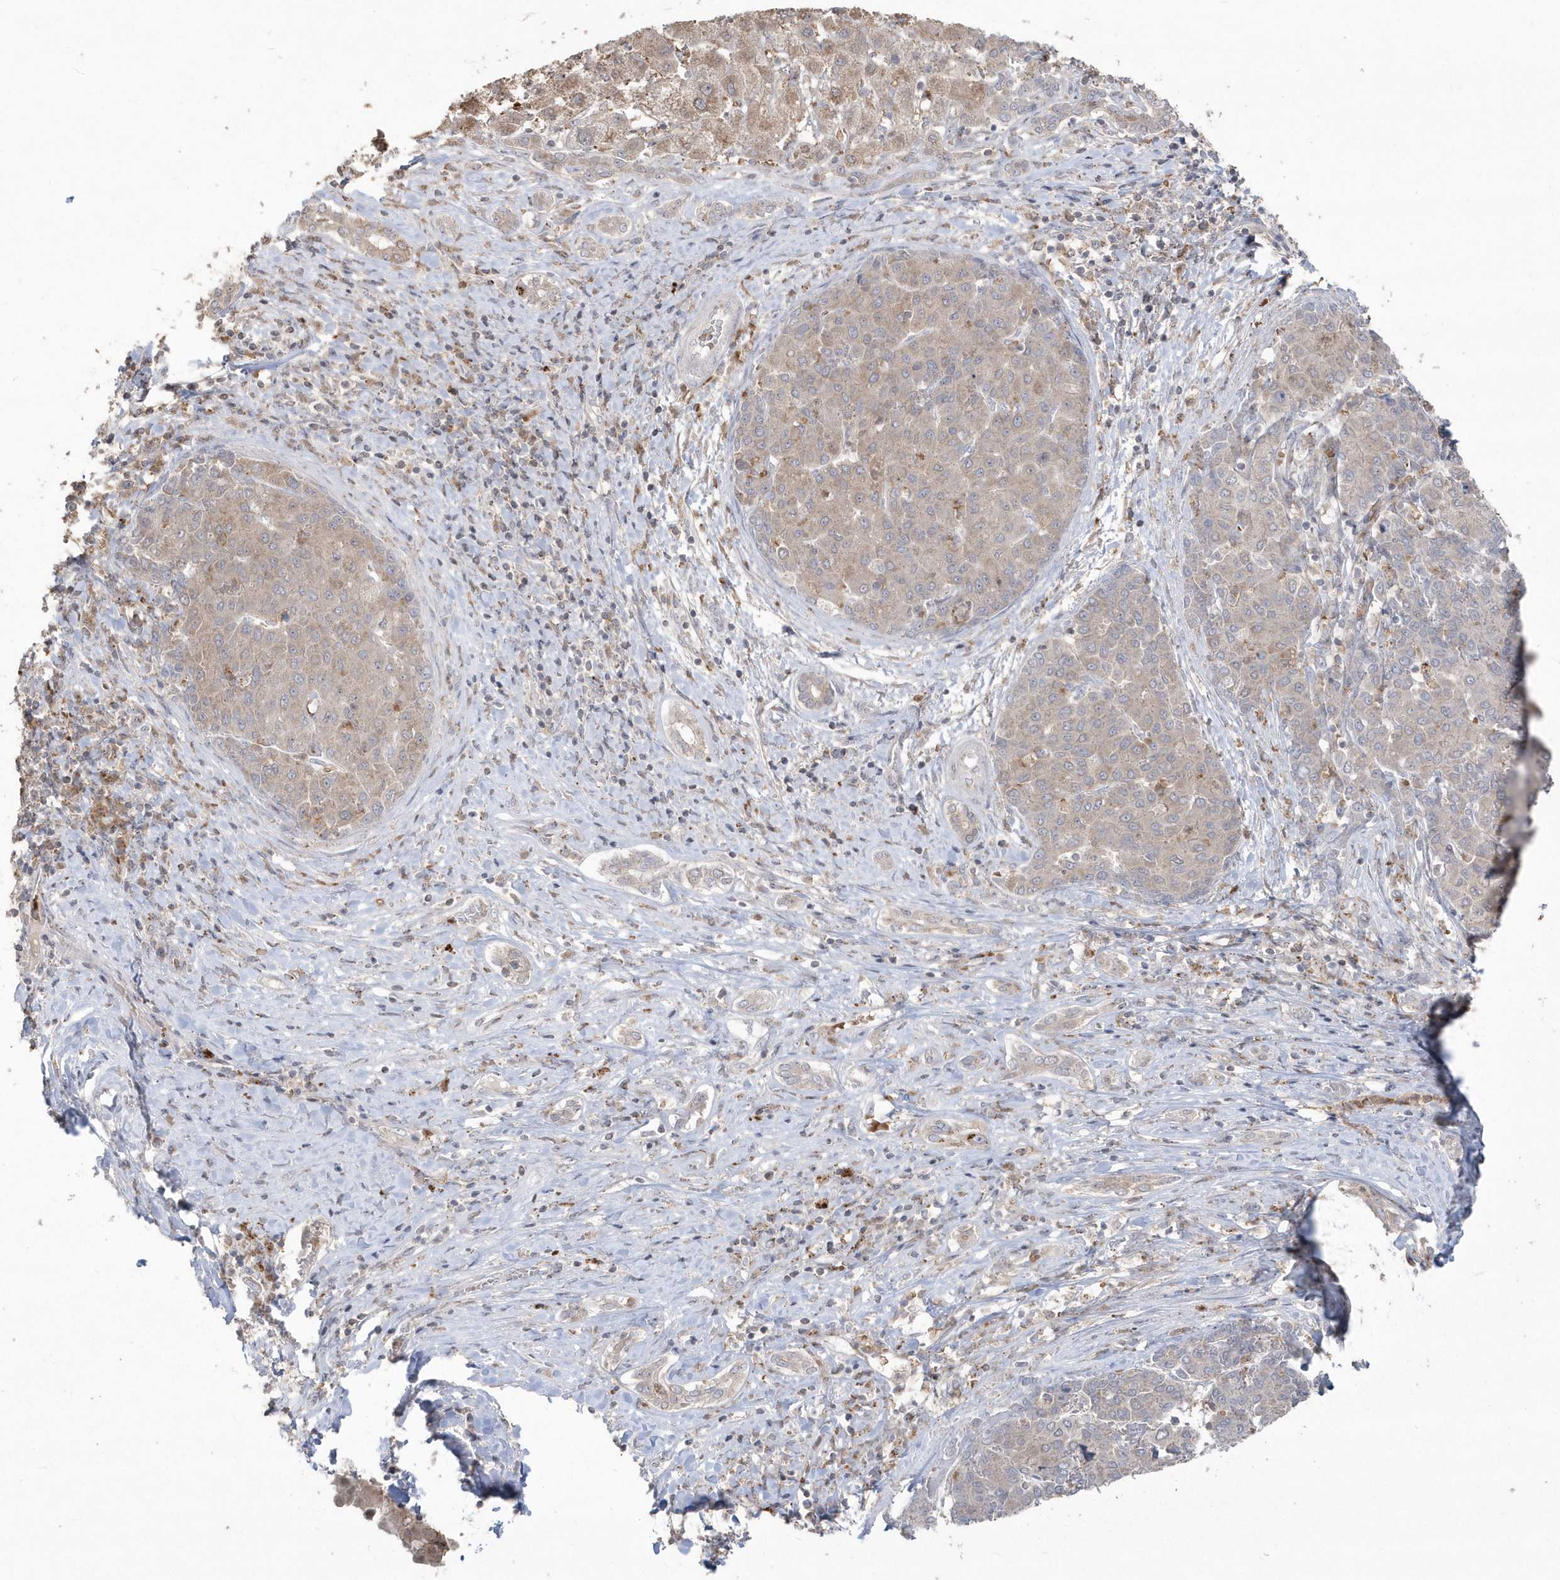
{"staining": {"intensity": "weak", "quantity": "25%-75%", "location": "cytoplasmic/membranous"}, "tissue": "liver cancer", "cell_type": "Tumor cells", "image_type": "cancer", "snomed": [{"axis": "morphology", "description": "Carcinoma, Hepatocellular, NOS"}, {"axis": "topography", "description": "Liver"}], "caption": "Immunohistochemistry histopathology image of neoplastic tissue: human liver hepatocellular carcinoma stained using immunohistochemistry exhibits low levels of weak protein expression localized specifically in the cytoplasmic/membranous of tumor cells, appearing as a cytoplasmic/membranous brown color.", "gene": "GEMIN6", "patient": {"sex": "male", "age": 65}}